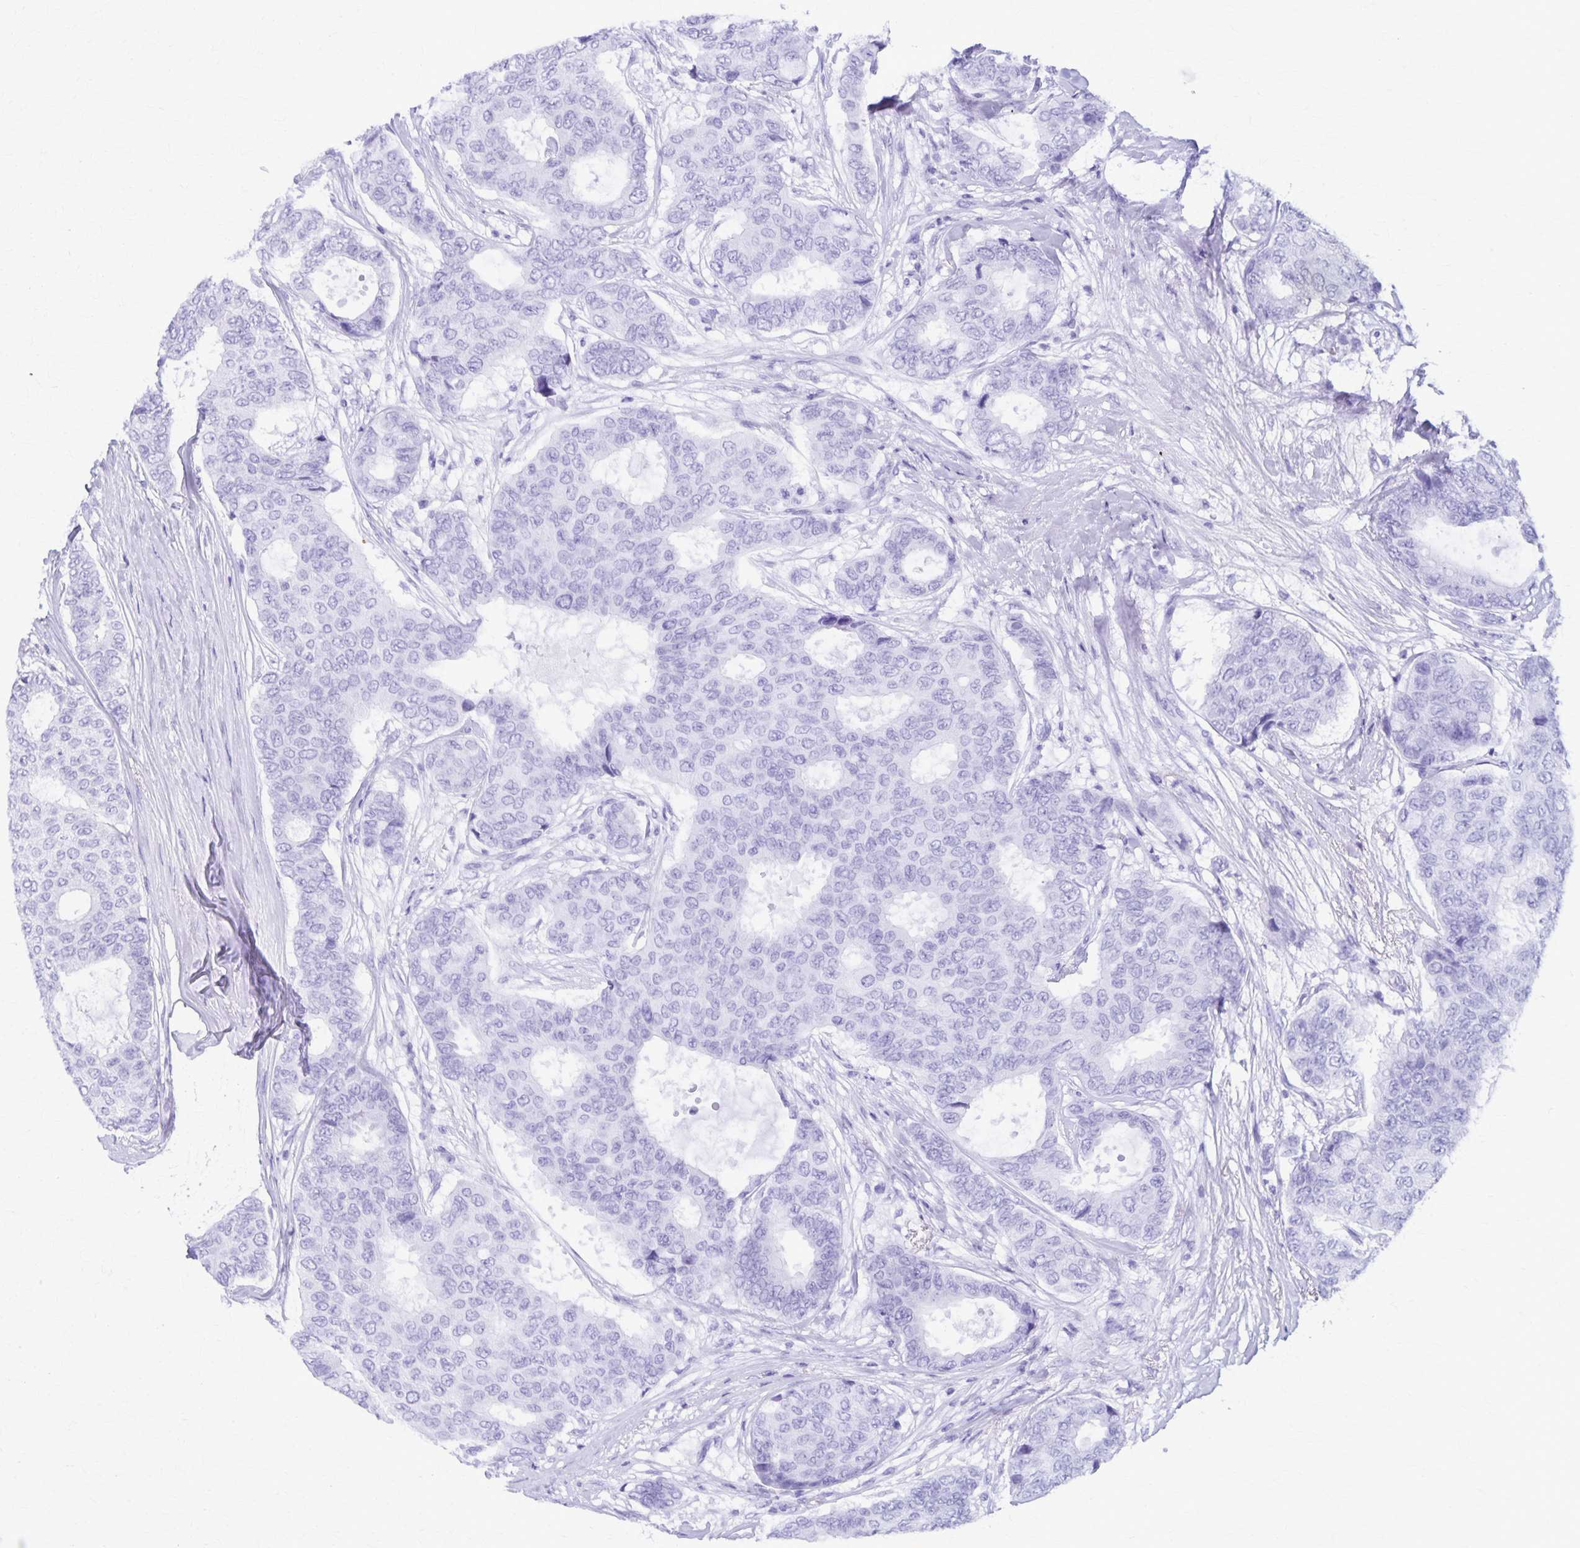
{"staining": {"intensity": "negative", "quantity": "none", "location": "none"}, "tissue": "breast cancer", "cell_type": "Tumor cells", "image_type": "cancer", "snomed": [{"axis": "morphology", "description": "Duct carcinoma"}, {"axis": "topography", "description": "Breast"}], "caption": "This is a micrograph of IHC staining of breast invasive ductal carcinoma, which shows no expression in tumor cells. (DAB (3,3'-diaminobenzidine) immunohistochemistry (IHC) visualized using brightfield microscopy, high magnification).", "gene": "DEFA5", "patient": {"sex": "female", "age": 75}}